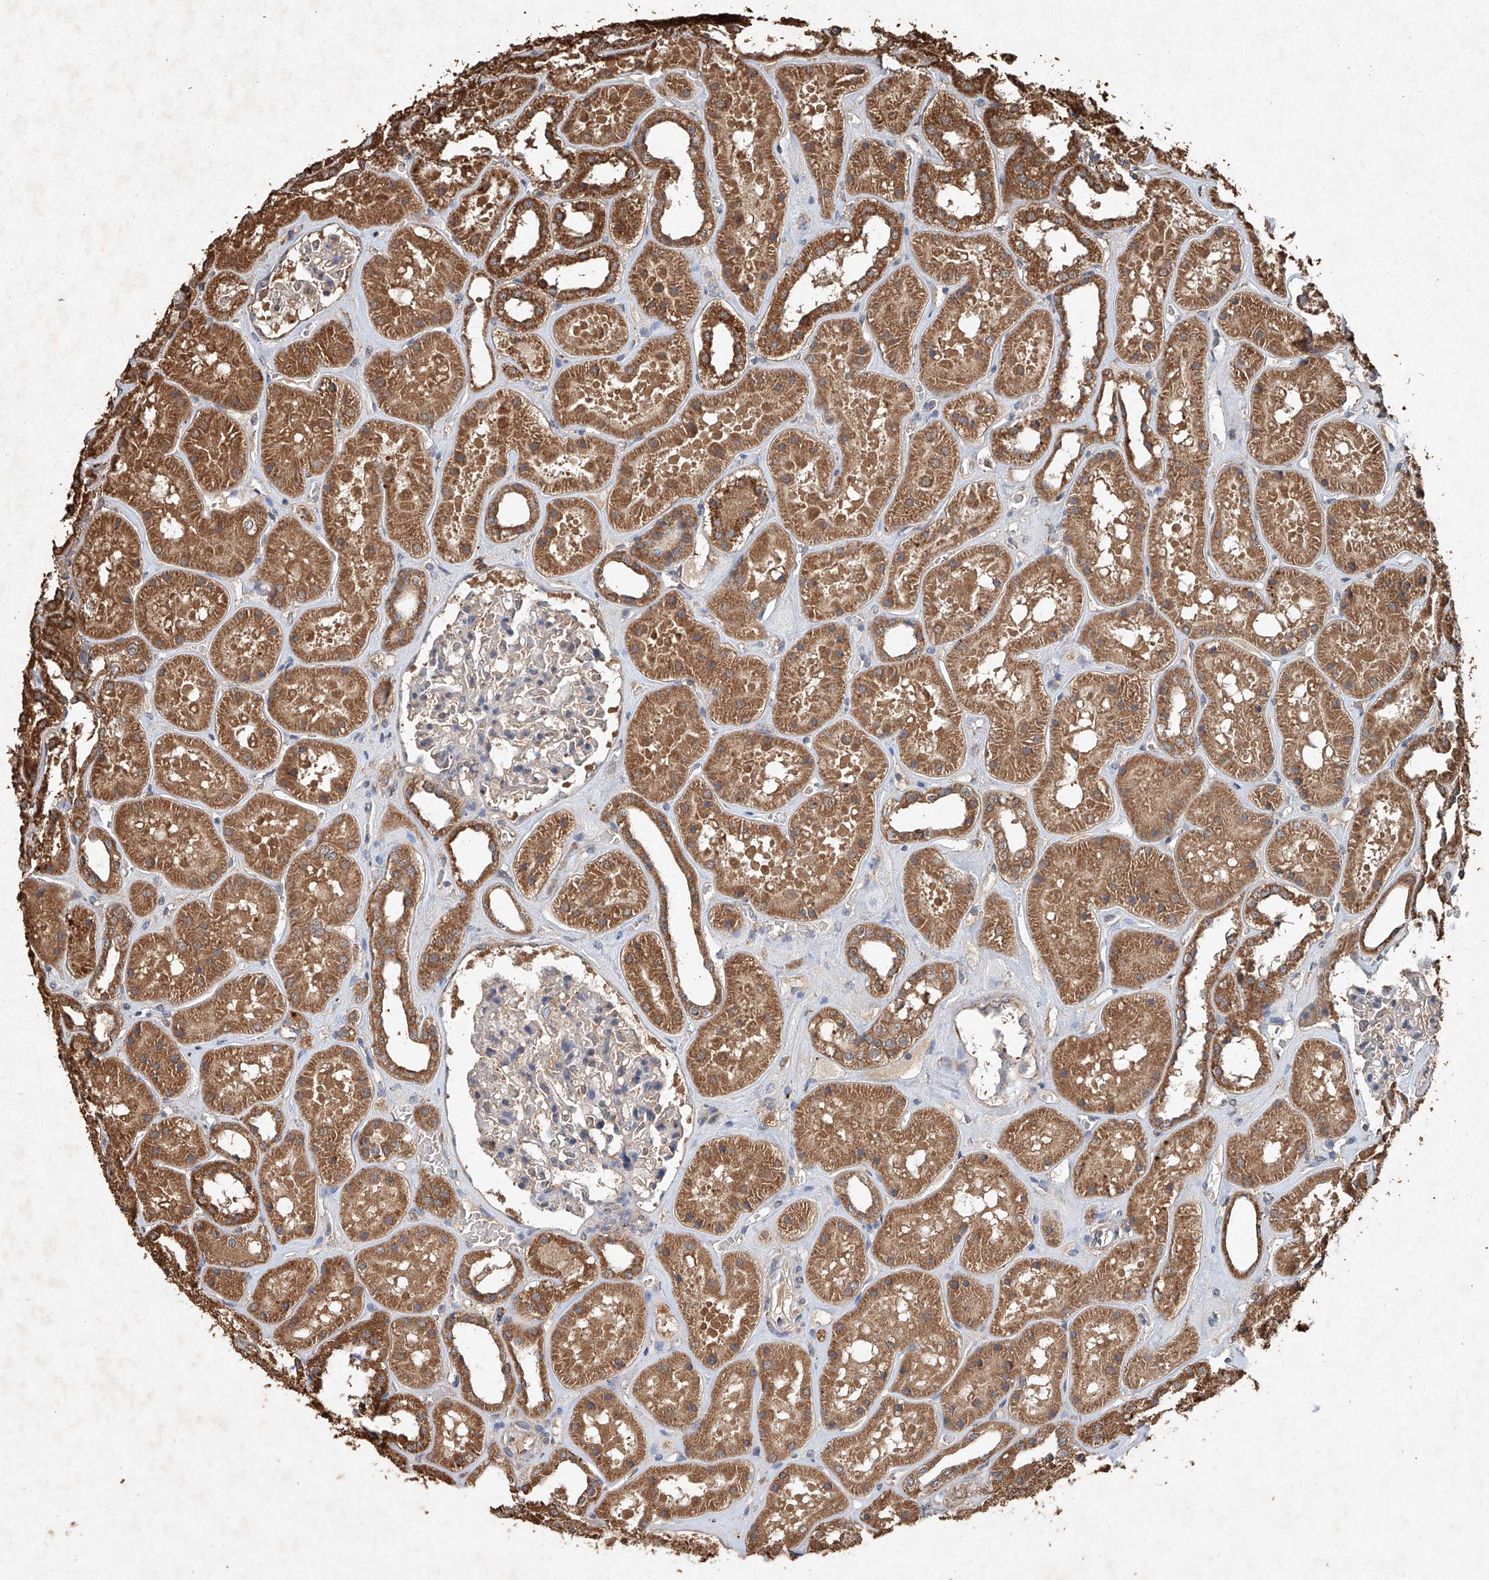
{"staining": {"intensity": "weak", "quantity": "25%-75%", "location": "cytoplasmic/membranous"}, "tissue": "kidney", "cell_type": "Cells in glomeruli", "image_type": "normal", "snomed": [{"axis": "morphology", "description": "Normal tissue, NOS"}, {"axis": "topography", "description": "Kidney"}], "caption": "Approximately 25%-75% of cells in glomeruli in benign human kidney display weak cytoplasmic/membranous protein expression as visualized by brown immunohistochemical staining.", "gene": "STK3", "patient": {"sex": "female", "age": 41}}